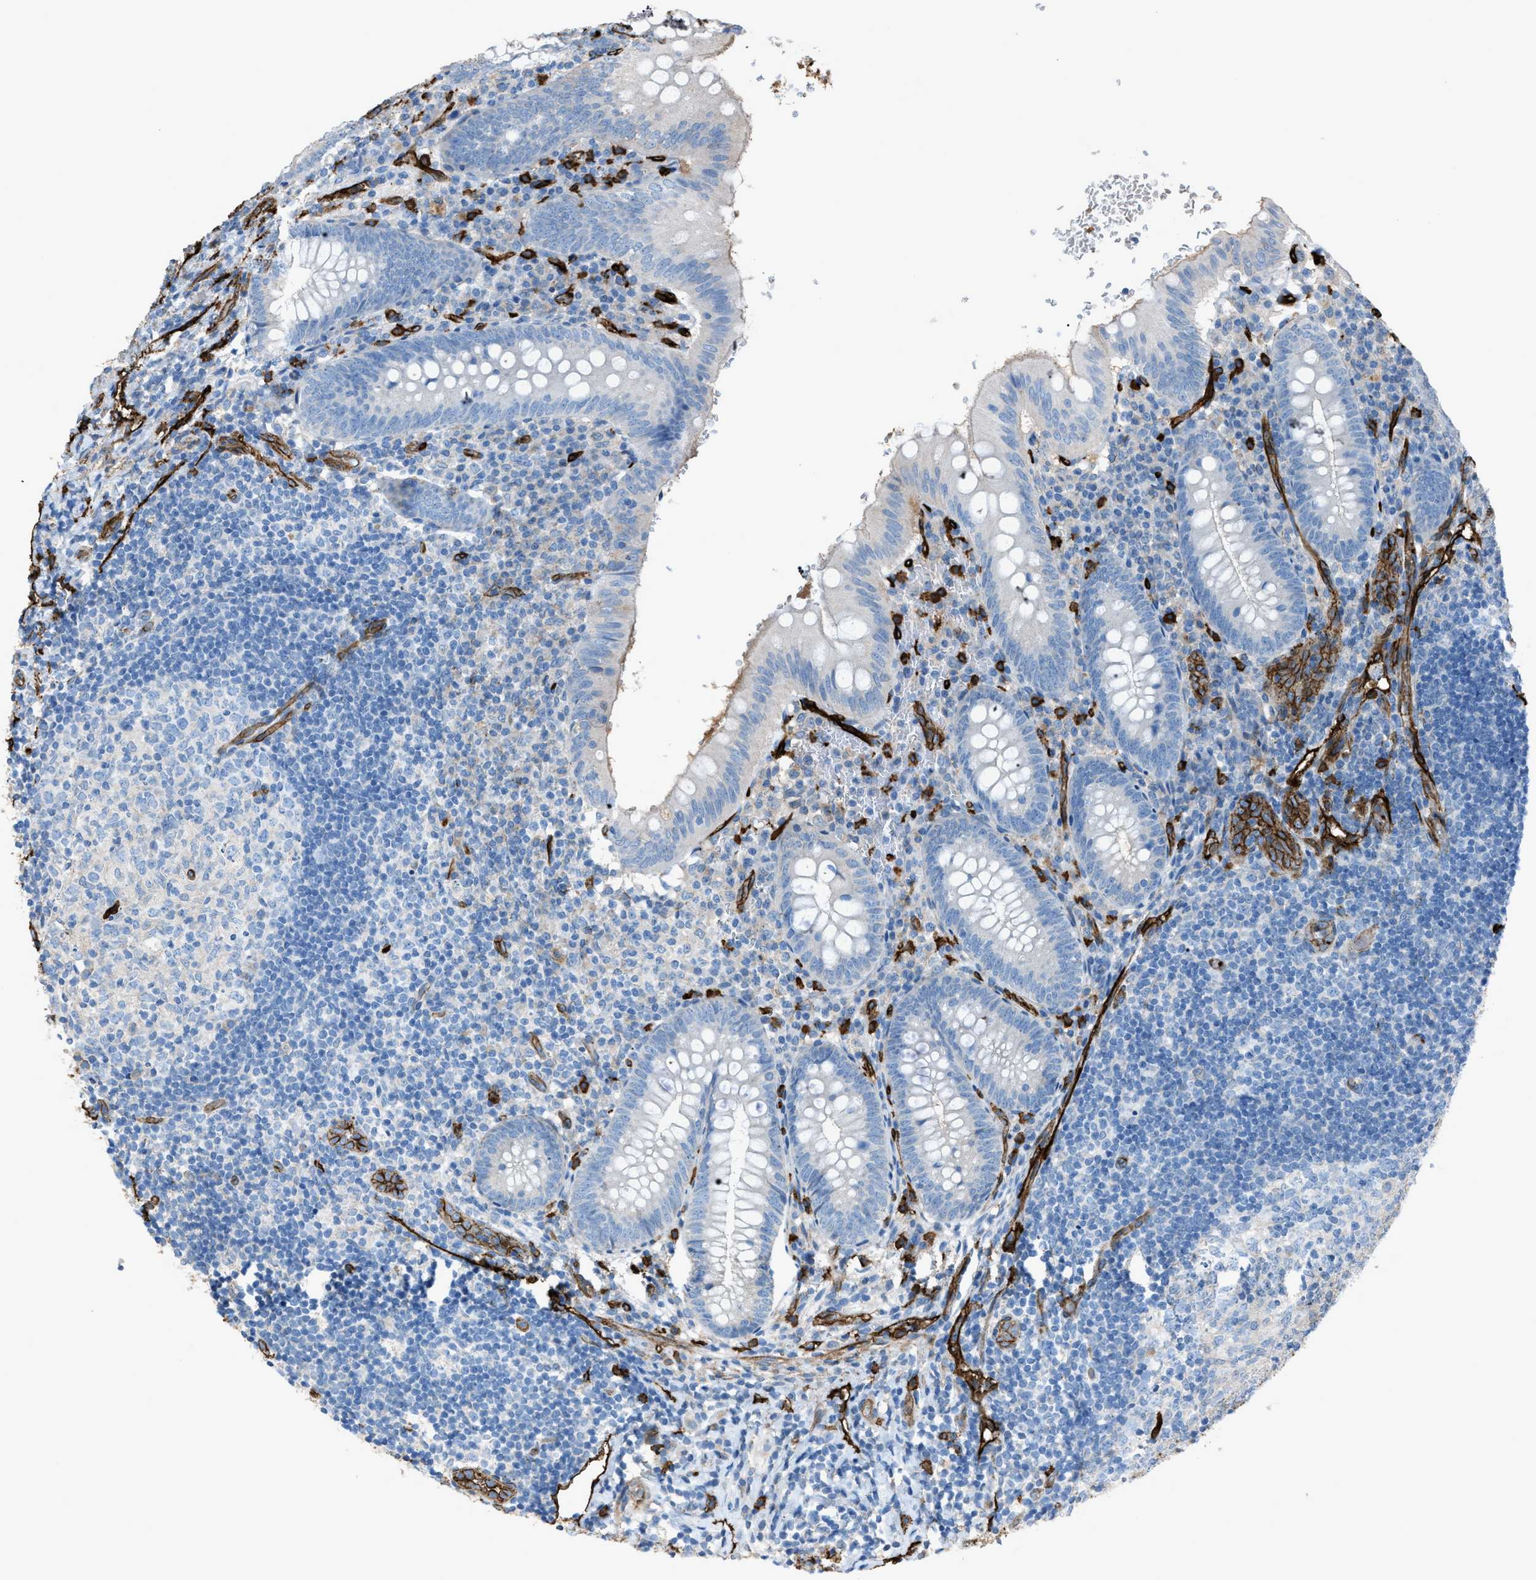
{"staining": {"intensity": "weak", "quantity": "<25%", "location": "cytoplasmic/membranous"}, "tissue": "appendix", "cell_type": "Glandular cells", "image_type": "normal", "snomed": [{"axis": "morphology", "description": "Normal tissue, NOS"}, {"axis": "topography", "description": "Appendix"}], "caption": "A high-resolution histopathology image shows immunohistochemistry (IHC) staining of normal appendix, which exhibits no significant staining in glandular cells.", "gene": "SLC22A15", "patient": {"sex": "male", "age": 8}}